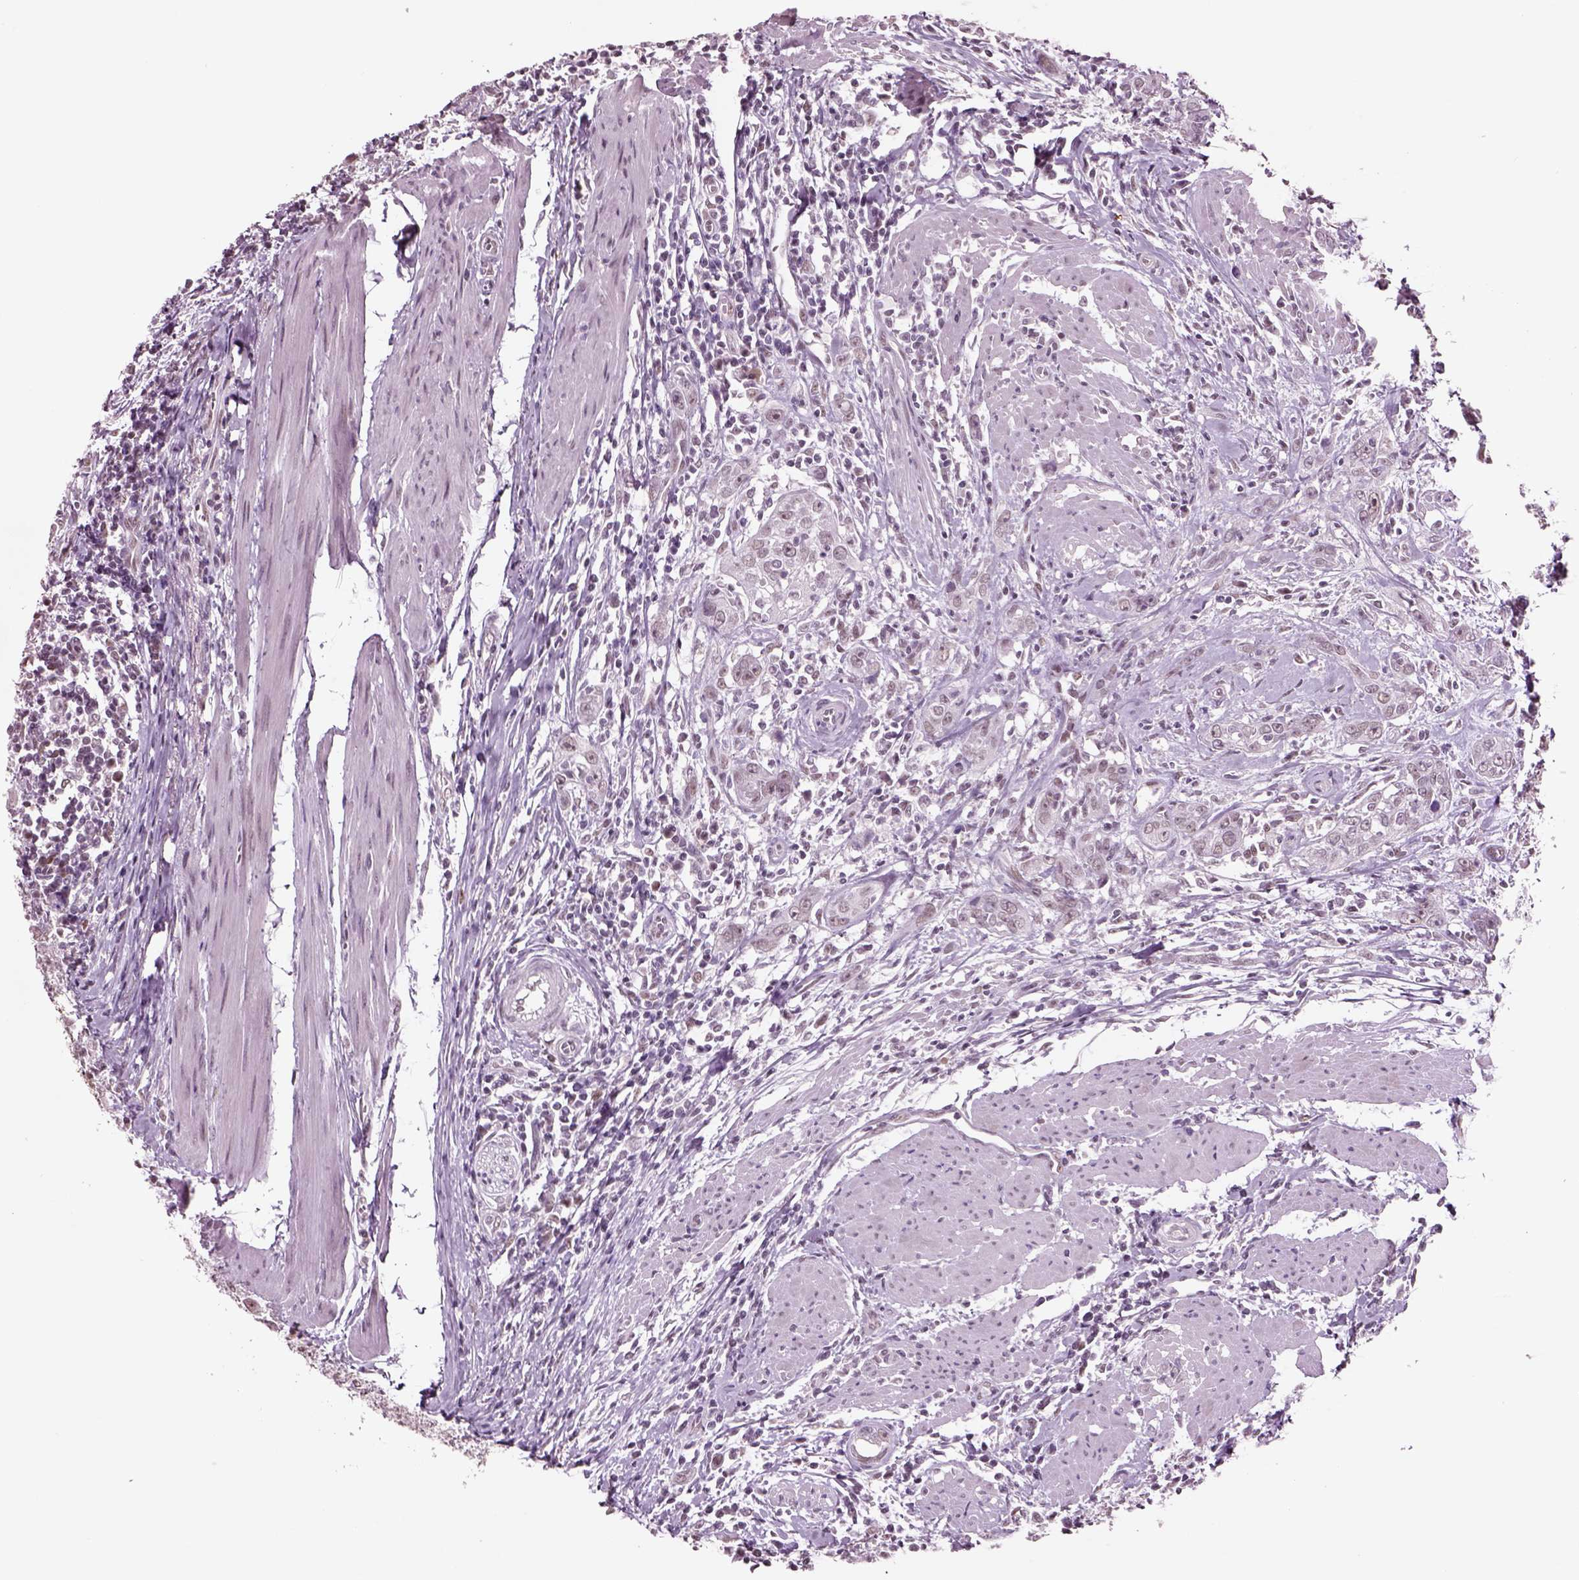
{"staining": {"intensity": "negative", "quantity": "none", "location": "none"}, "tissue": "urothelial cancer", "cell_type": "Tumor cells", "image_type": "cancer", "snomed": [{"axis": "morphology", "description": "Urothelial carcinoma, High grade"}, {"axis": "topography", "description": "Urinary bladder"}], "caption": "Micrograph shows no protein expression in tumor cells of urothelial carcinoma (high-grade) tissue.", "gene": "SEPHS1", "patient": {"sex": "male", "age": 83}}